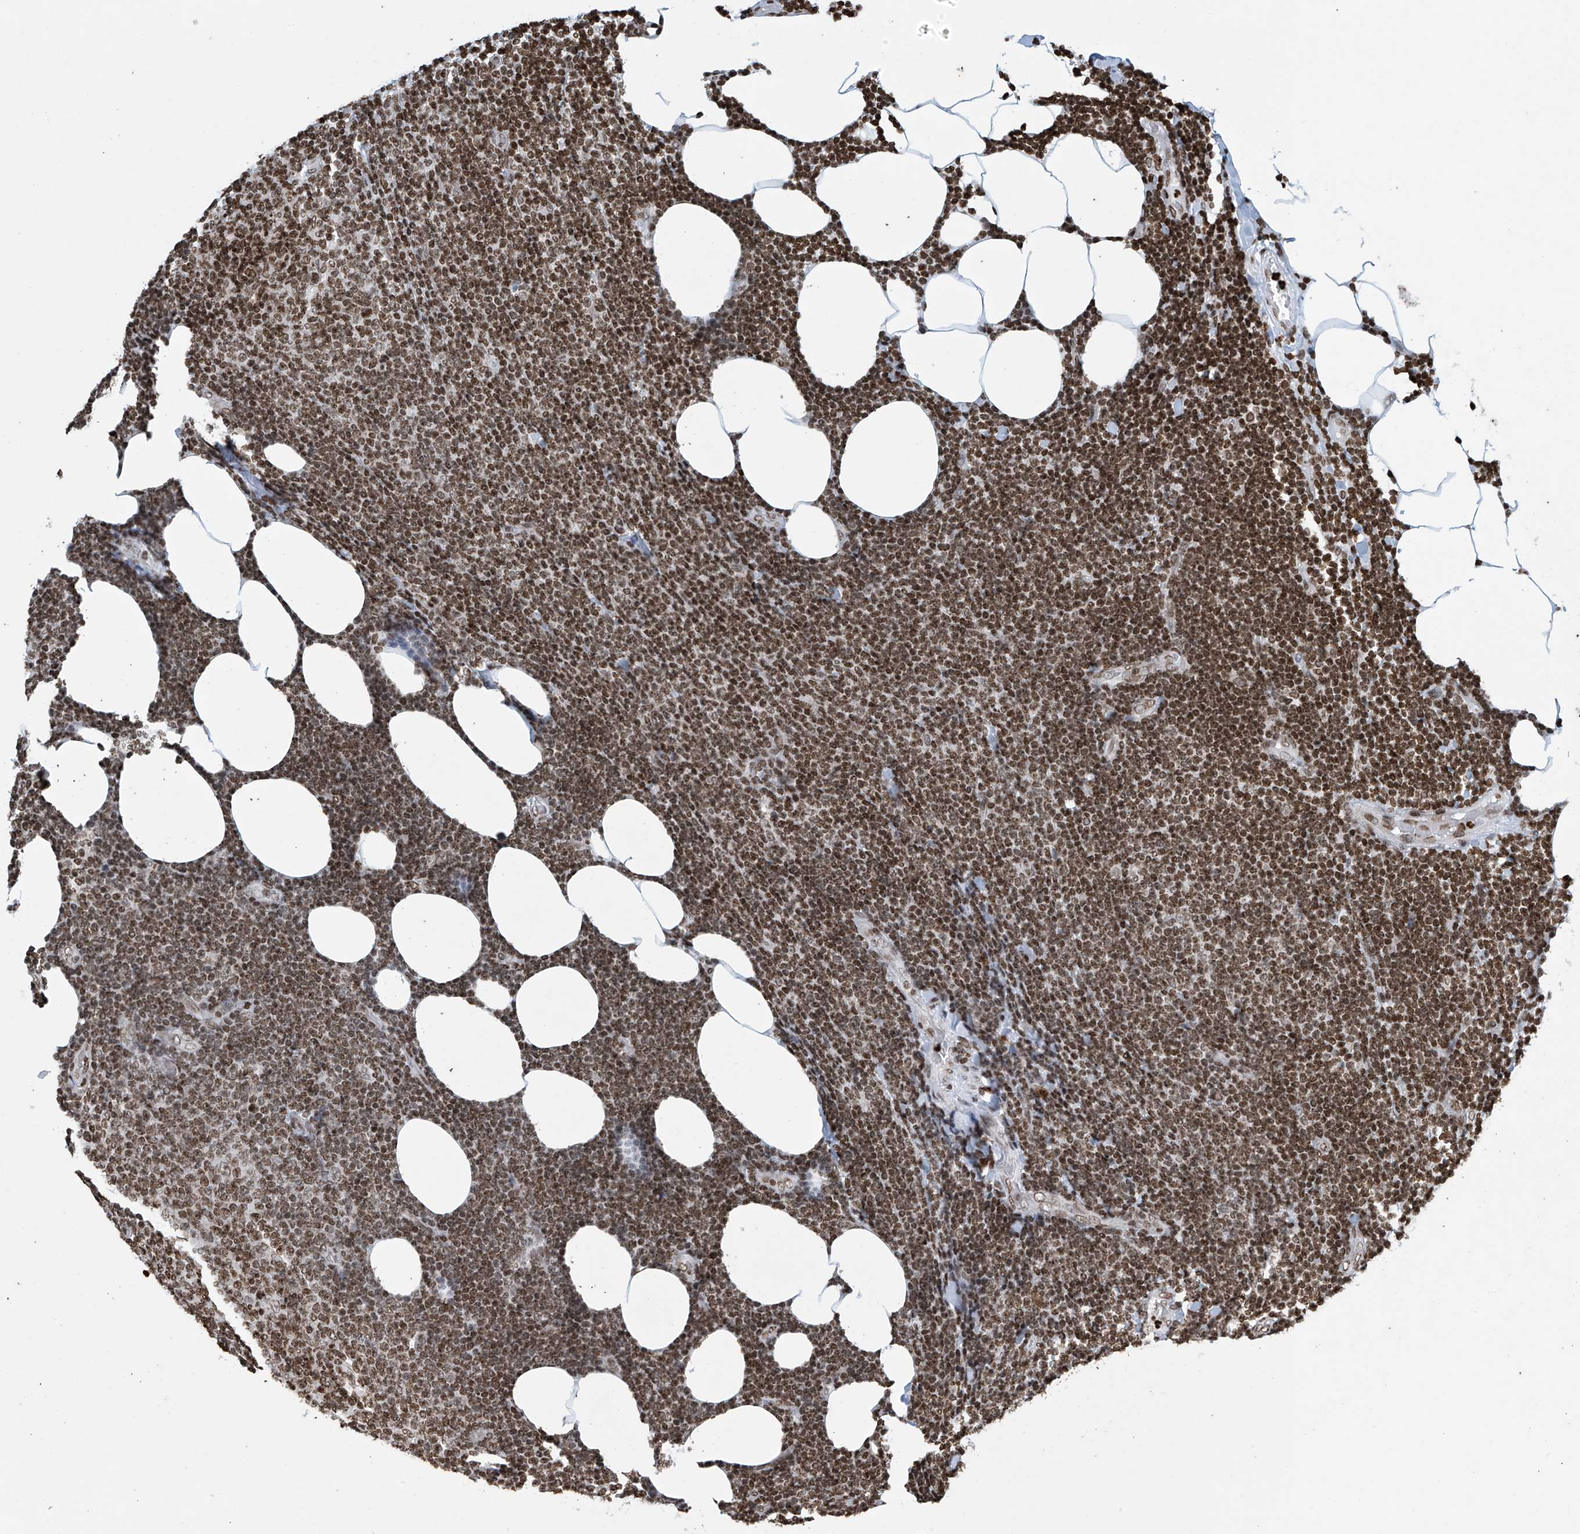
{"staining": {"intensity": "strong", "quantity": ">75%", "location": "nuclear"}, "tissue": "lymphoma", "cell_type": "Tumor cells", "image_type": "cancer", "snomed": [{"axis": "morphology", "description": "Malignant lymphoma, non-Hodgkin's type, Low grade"}, {"axis": "topography", "description": "Lymph node"}], "caption": "Tumor cells show high levels of strong nuclear staining in approximately >75% of cells in lymphoma.", "gene": "H4C16", "patient": {"sex": "male", "age": 66}}